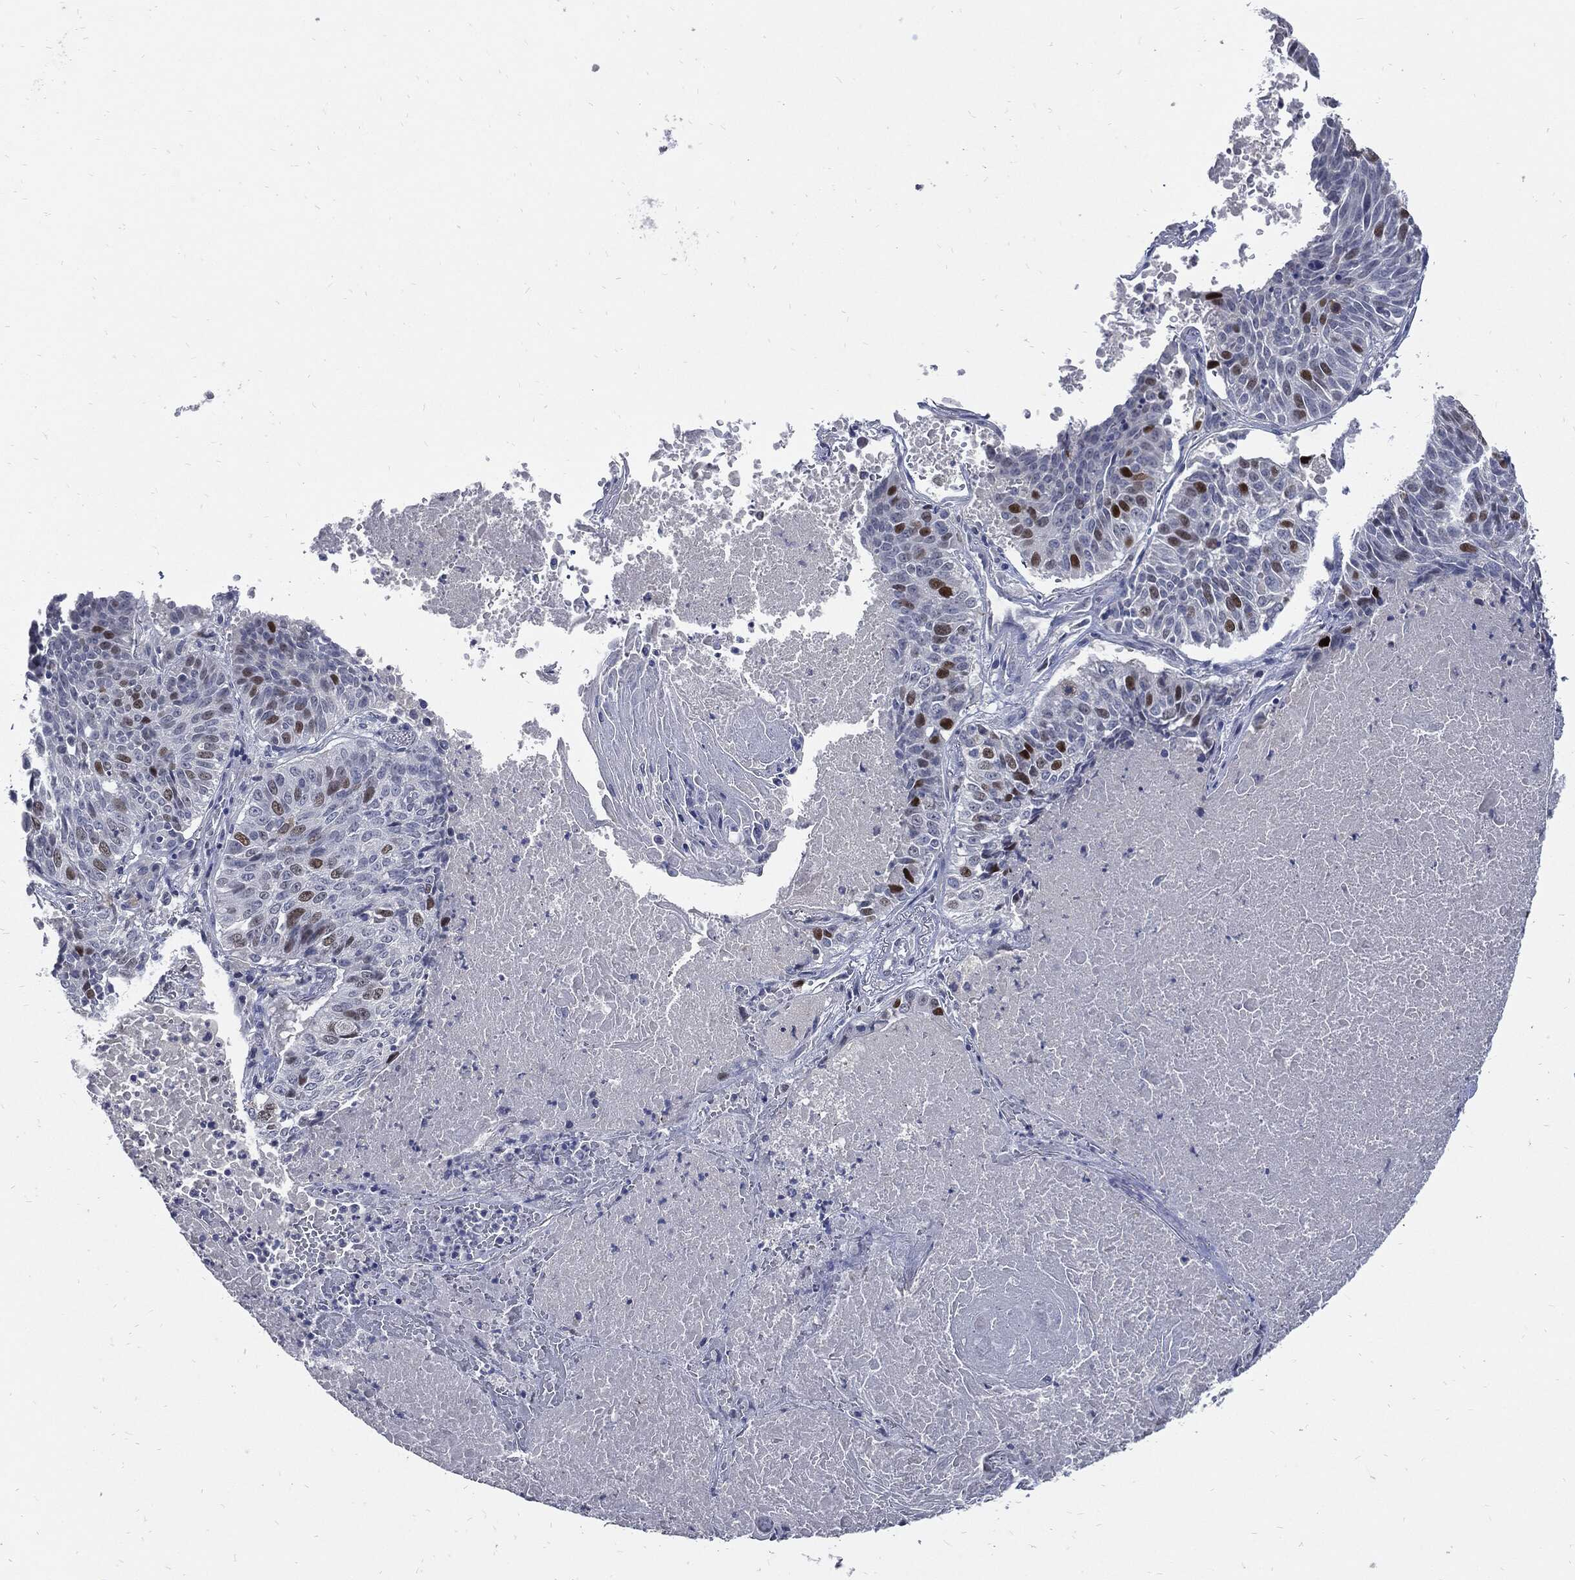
{"staining": {"intensity": "strong", "quantity": "<25%", "location": "nuclear"}, "tissue": "lung cancer", "cell_type": "Tumor cells", "image_type": "cancer", "snomed": [{"axis": "morphology", "description": "Squamous cell carcinoma, NOS"}, {"axis": "topography", "description": "Lung"}], "caption": "Immunohistochemistry (DAB) staining of lung cancer exhibits strong nuclear protein positivity in approximately <25% of tumor cells. The staining was performed using DAB (3,3'-diaminobenzidine), with brown indicating positive protein expression. Nuclei are stained blue with hematoxylin.", "gene": "NBN", "patient": {"sex": "male", "age": 64}}